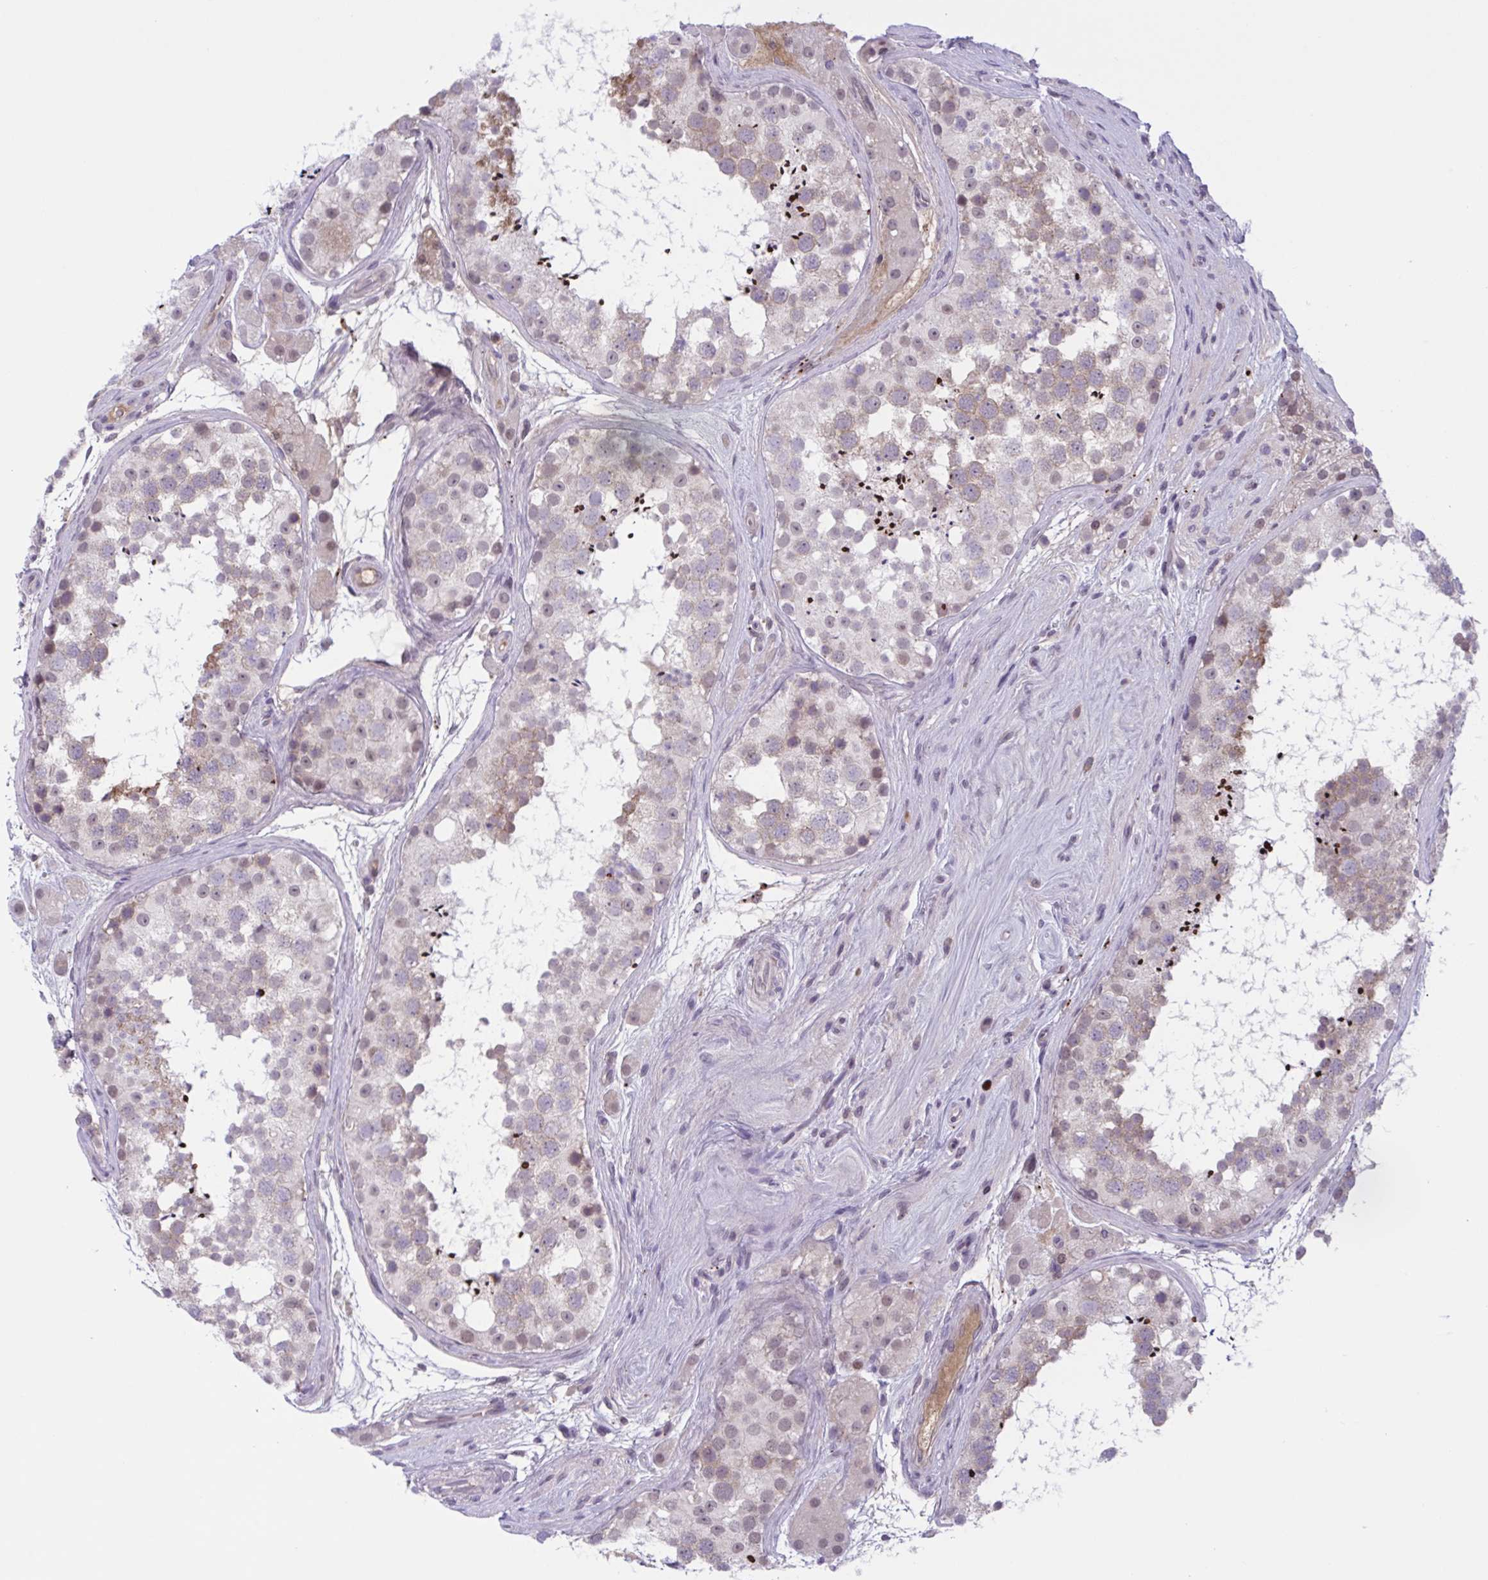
{"staining": {"intensity": "weak", "quantity": "25%-75%", "location": "cytoplasmic/membranous,nuclear"}, "tissue": "testis", "cell_type": "Cells in seminiferous ducts", "image_type": "normal", "snomed": [{"axis": "morphology", "description": "Normal tissue, NOS"}, {"axis": "topography", "description": "Testis"}], "caption": "Immunohistochemistry (IHC) photomicrograph of benign human testis stained for a protein (brown), which demonstrates low levels of weak cytoplasmic/membranous,nuclear staining in about 25%-75% of cells in seminiferous ducts.", "gene": "TTC7B", "patient": {"sex": "male", "age": 41}}